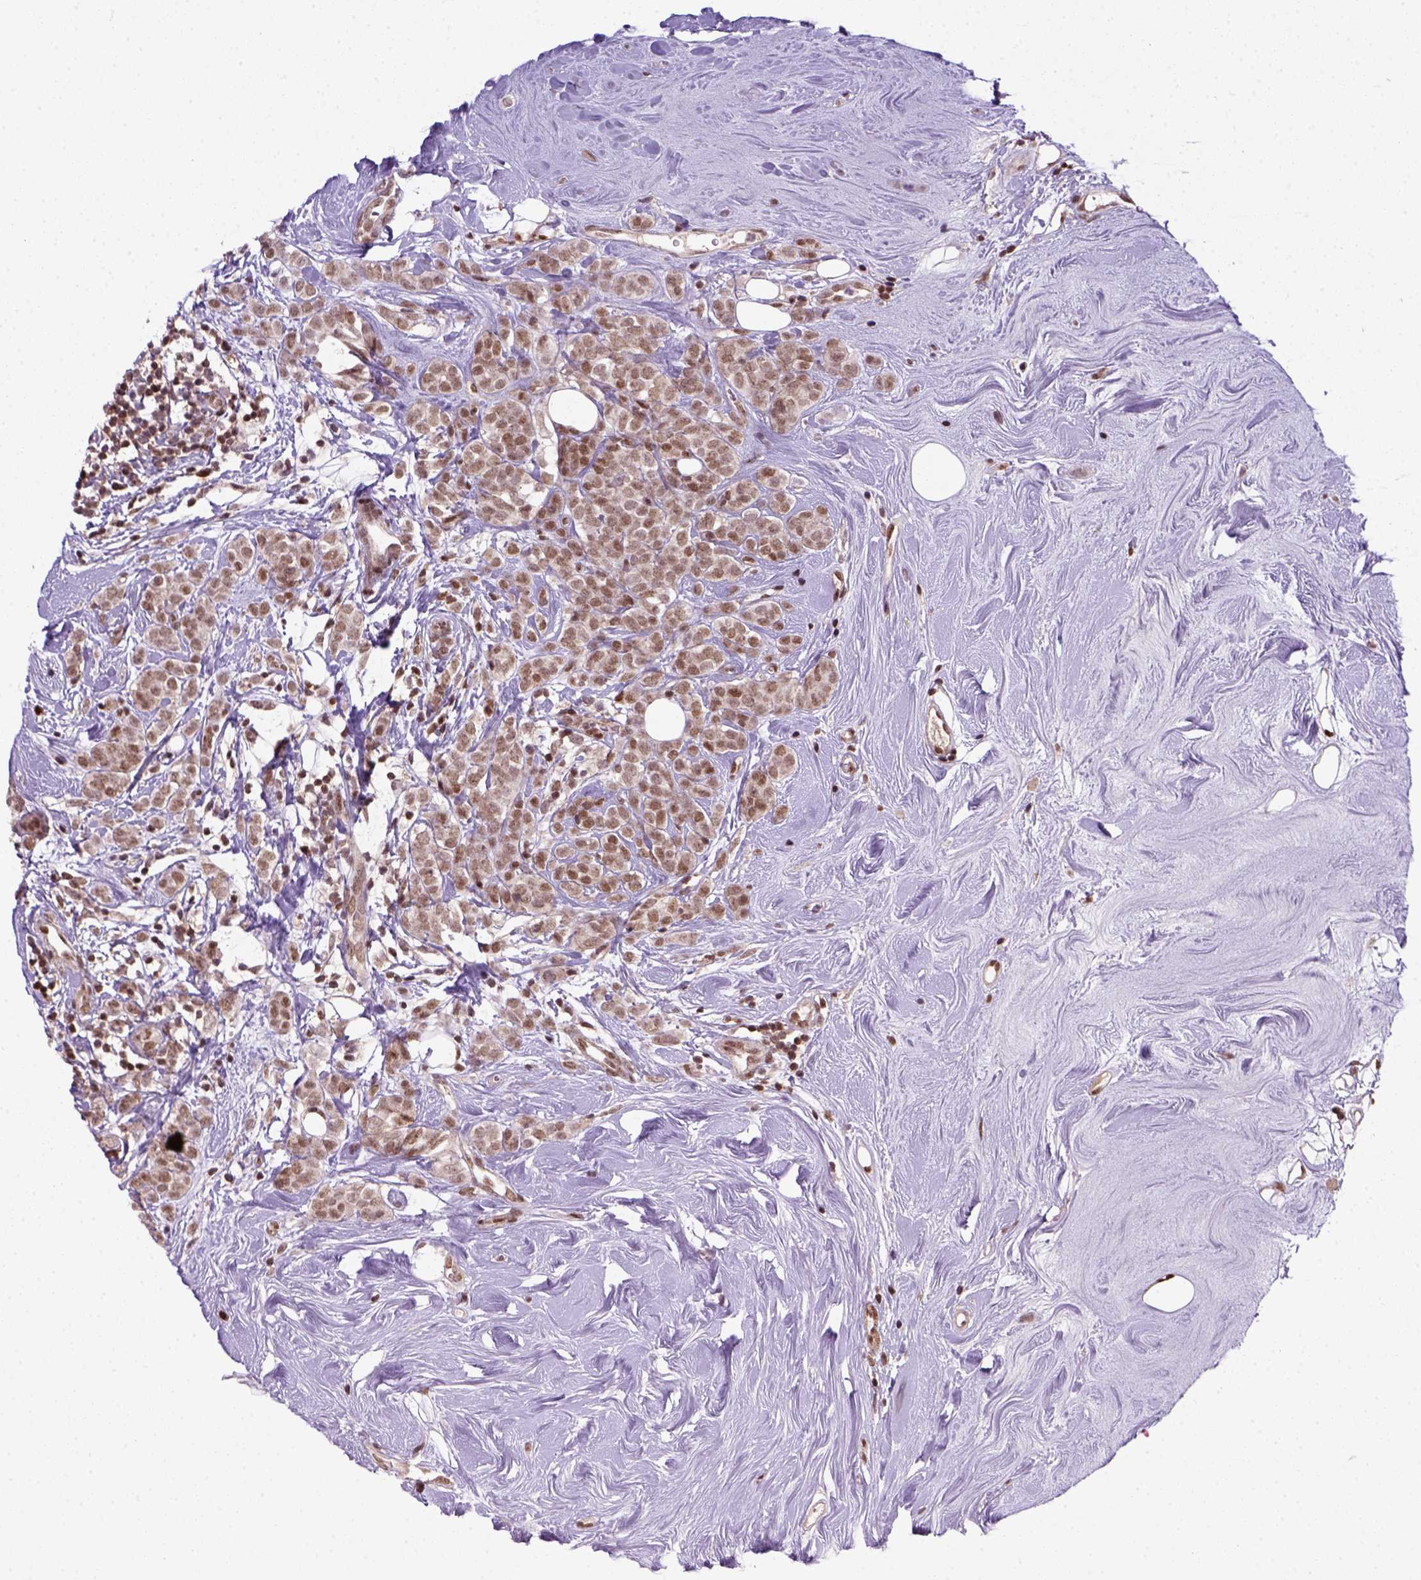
{"staining": {"intensity": "moderate", "quantity": ">75%", "location": "nuclear"}, "tissue": "breast cancer", "cell_type": "Tumor cells", "image_type": "cancer", "snomed": [{"axis": "morphology", "description": "Lobular carcinoma"}, {"axis": "topography", "description": "Breast"}], "caption": "Breast cancer stained with immunohistochemistry (IHC) exhibits moderate nuclear expression in approximately >75% of tumor cells.", "gene": "MGMT", "patient": {"sex": "female", "age": 49}}